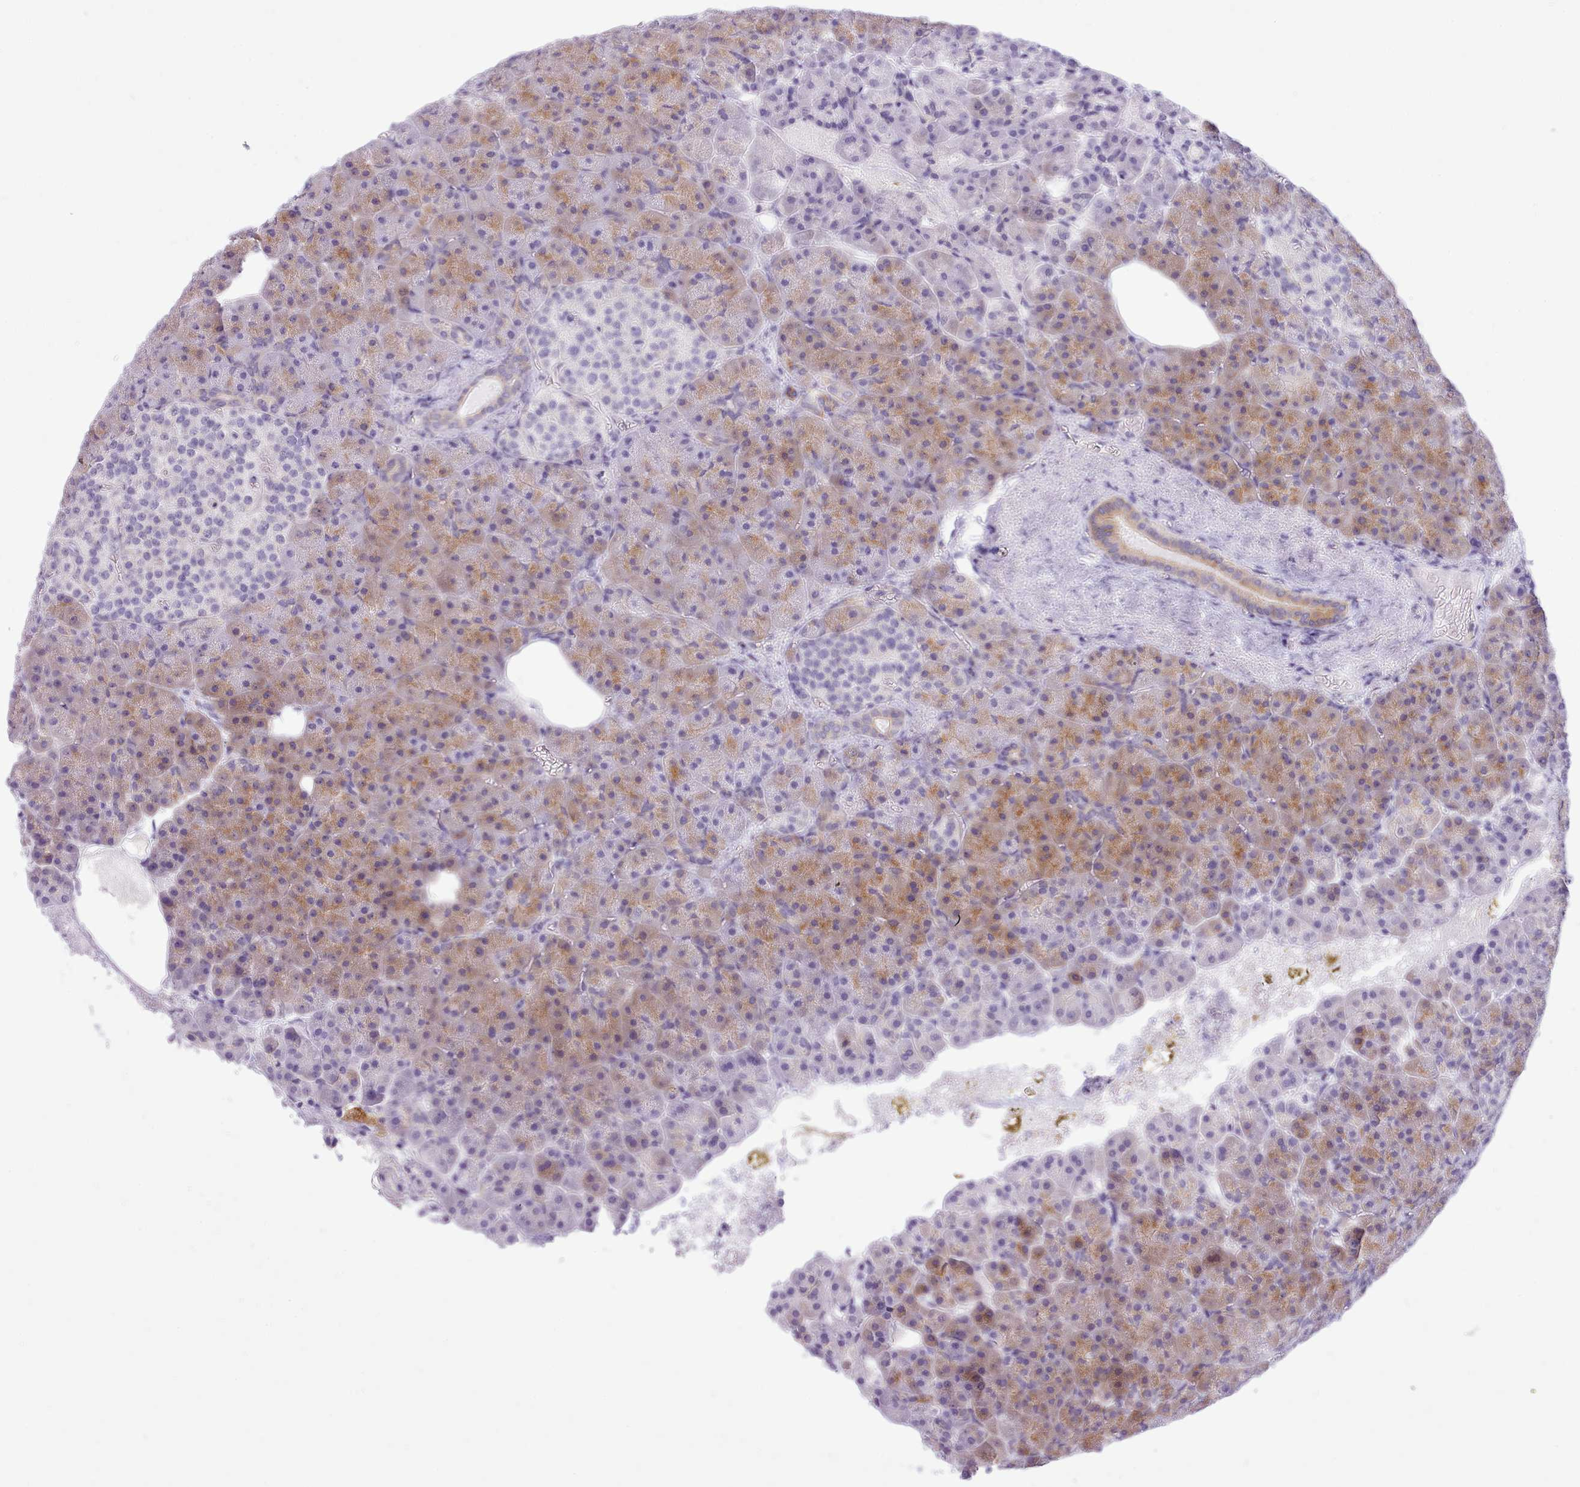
{"staining": {"intensity": "moderate", "quantity": "25%-75%", "location": "cytoplasmic/membranous"}, "tissue": "pancreas", "cell_type": "Exocrine glandular cells", "image_type": "normal", "snomed": [{"axis": "morphology", "description": "Normal tissue, NOS"}, {"axis": "topography", "description": "Pancreas"}], "caption": "A medium amount of moderate cytoplasmic/membranous expression is identified in approximately 25%-75% of exocrine glandular cells in benign pancreas.", "gene": "CYP2A13", "patient": {"sex": "female", "age": 74}}